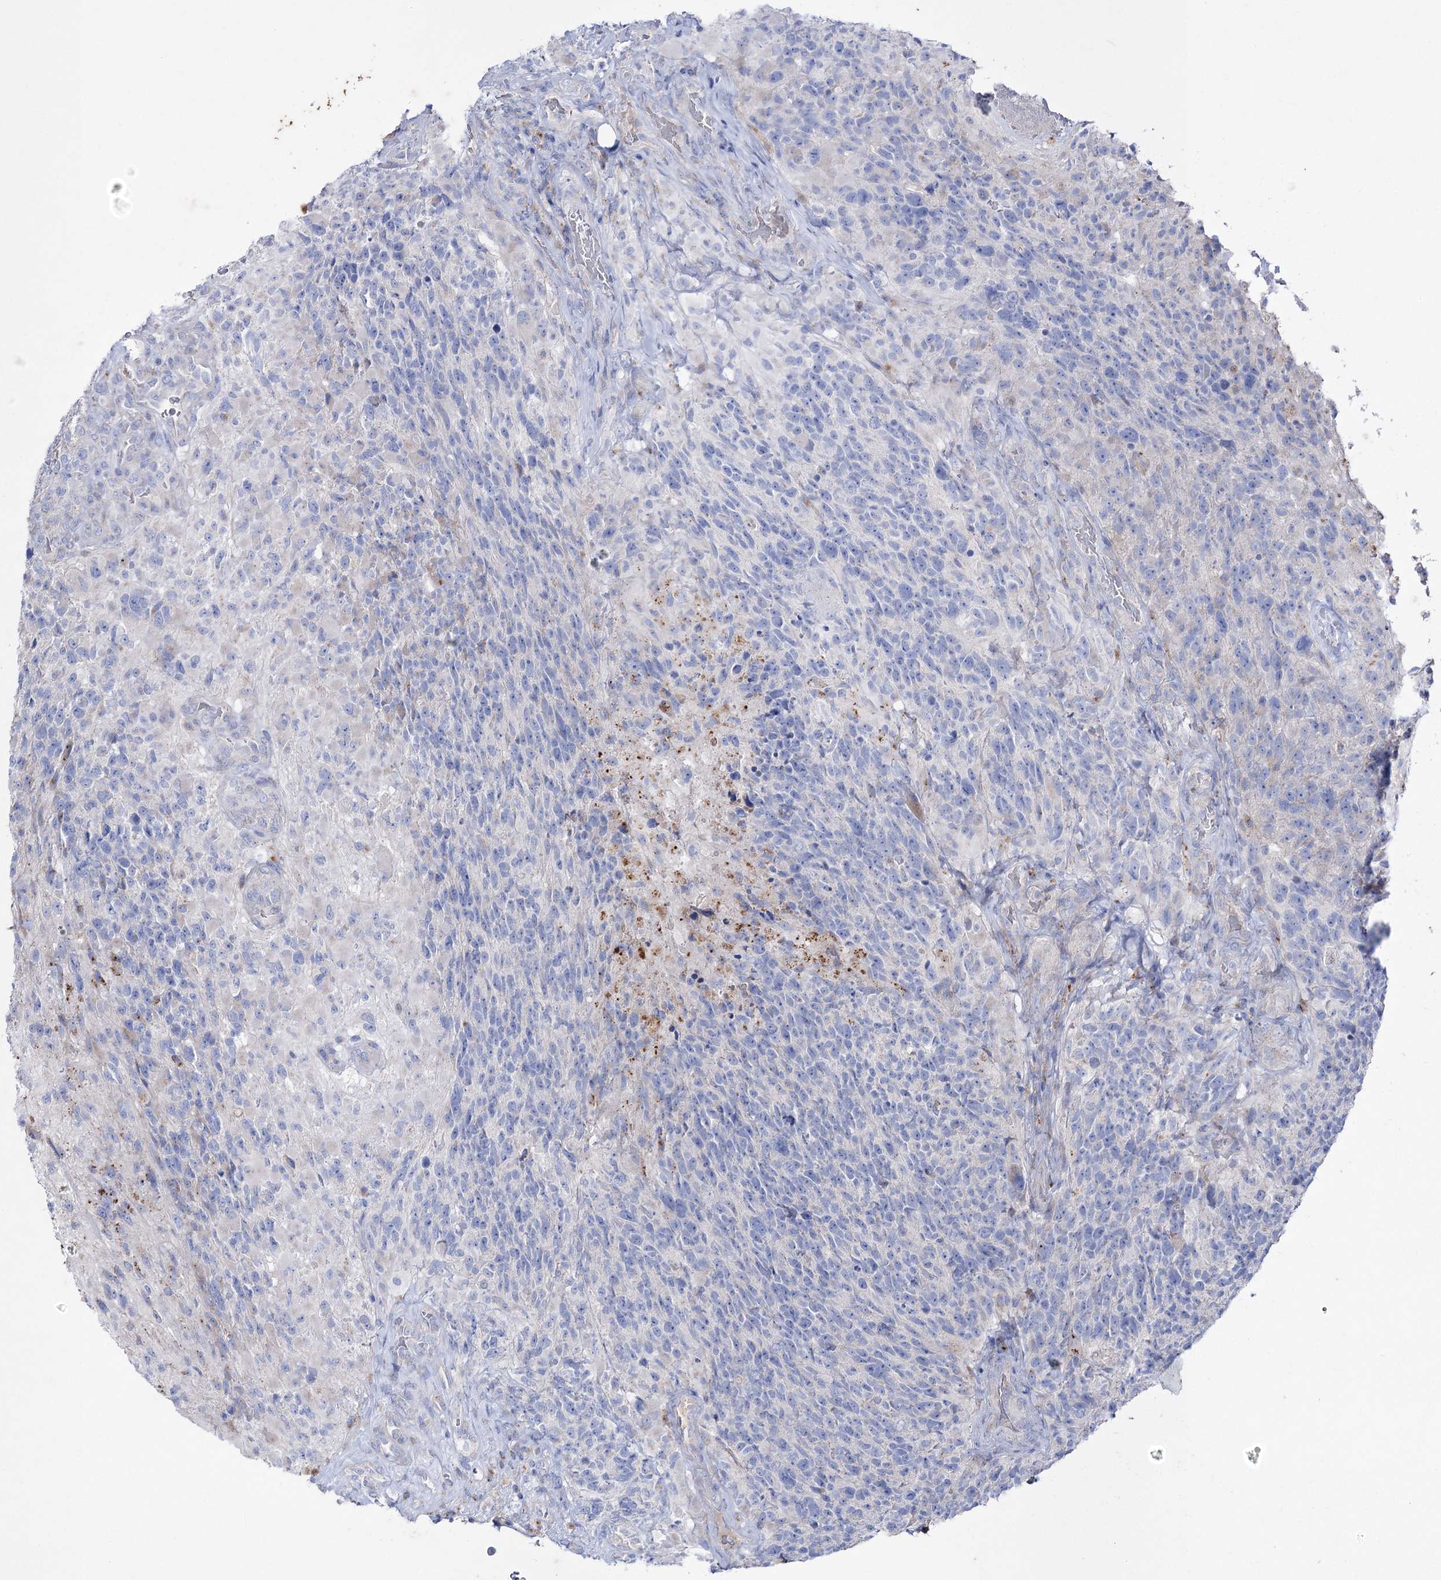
{"staining": {"intensity": "negative", "quantity": "none", "location": "none"}, "tissue": "glioma", "cell_type": "Tumor cells", "image_type": "cancer", "snomed": [{"axis": "morphology", "description": "Glioma, malignant, High grade"}, {"axis": "topography", "description": "Brain"}], "caption": "Photomicrograph shows no significant protein expression in tumor cells of high-grade glioma (malignant).", "gene": "NAGLU", "patient": {"sex": "male", "age": 76}}